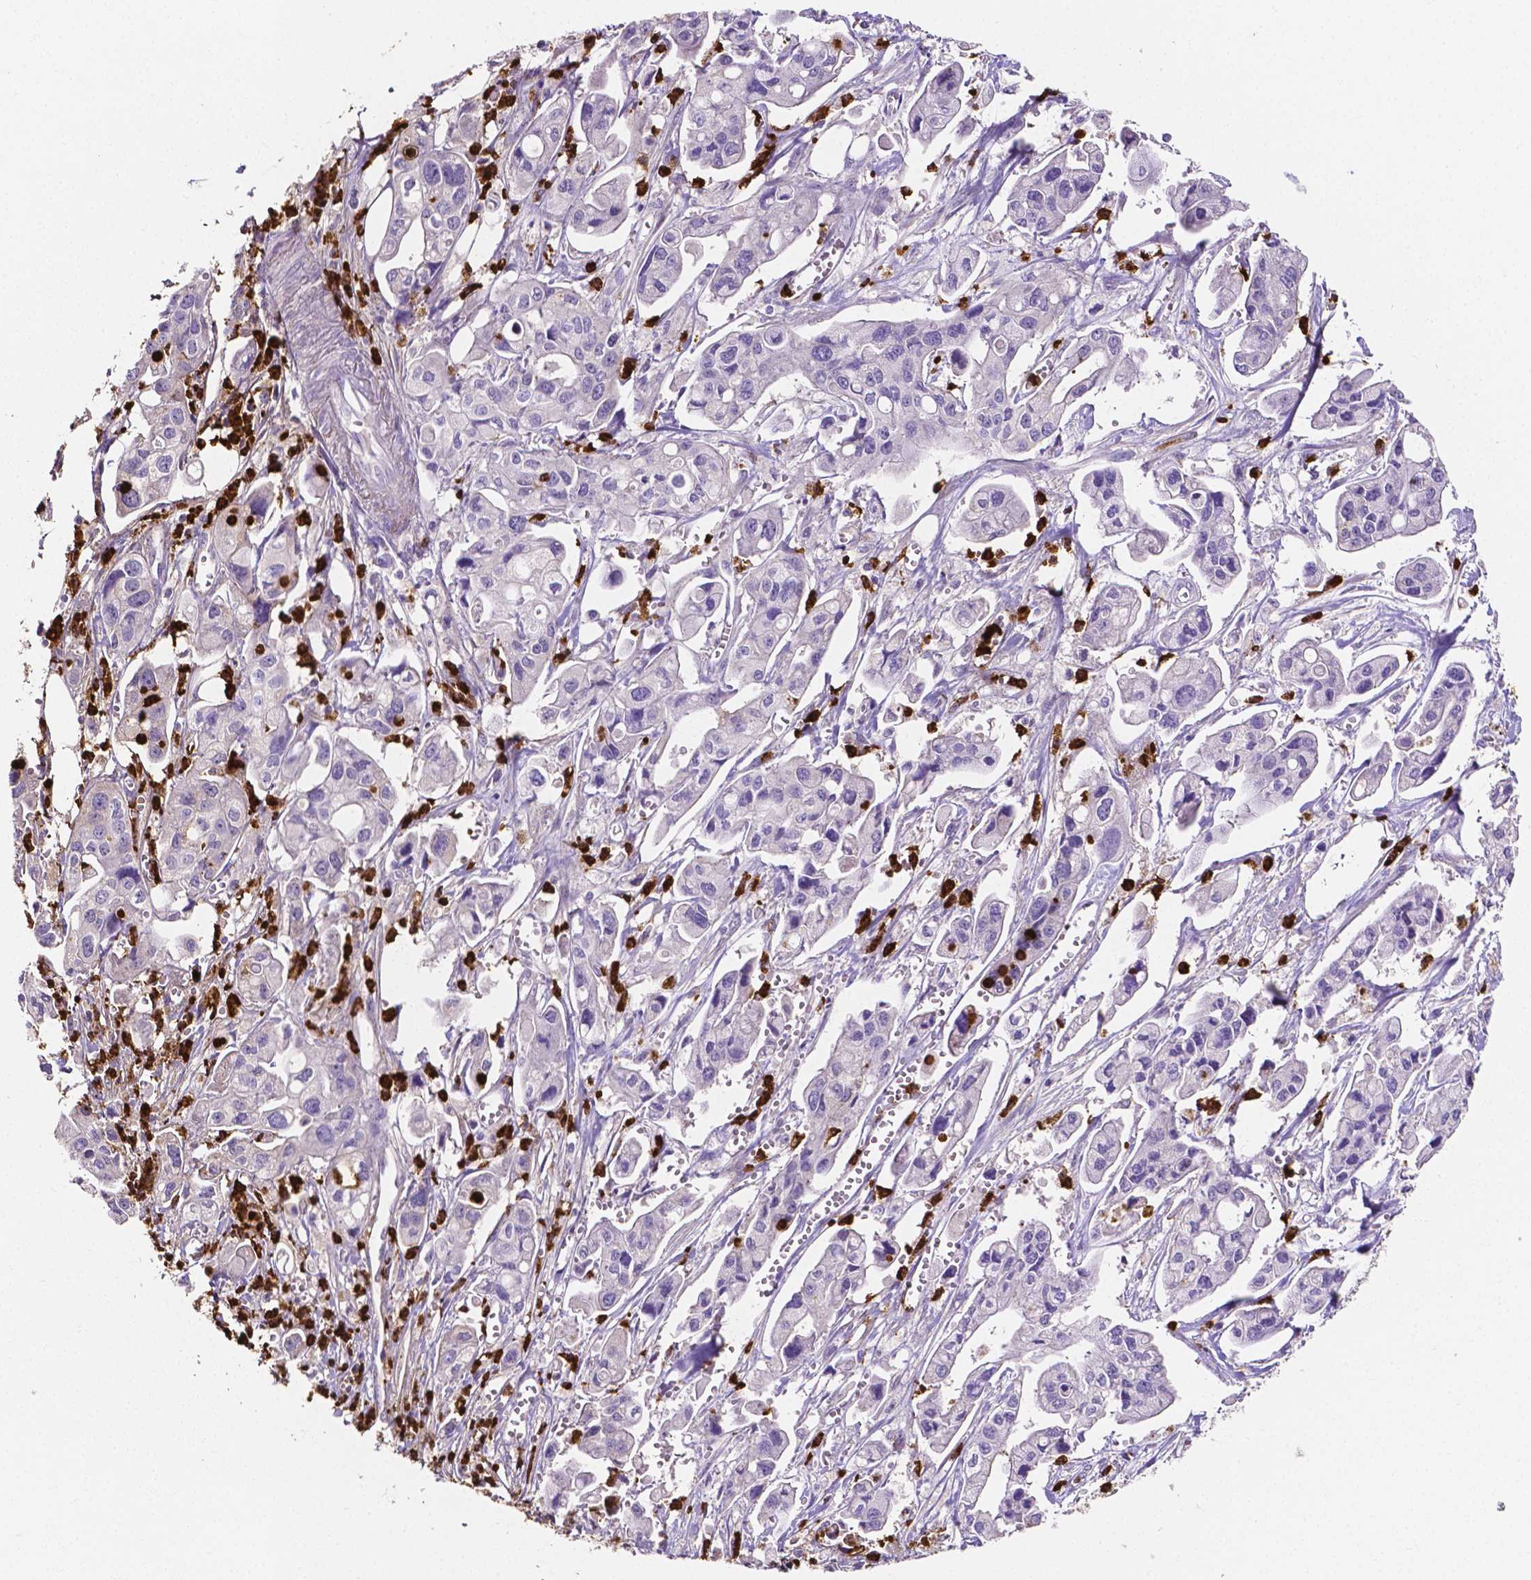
{"staining": {"intensity": "negative", "quantity": "none", "location": "none"}, "tissue": "pancreatic cancer", "cell_type": "Tumor cells", "image_type": "cancer", "snomed": [{"axis": "morphology", "description": "Adenocarcinoma, NOS"}, {"axis": "topography", "description": "Pancreas"}], "caption": "Pancreatic cancer (adenocarcinoma) stained for a protein using IHC displays no expression tumor cells.", "gene": "MMP9", "patient": {"sex": "male", "age": 70}}